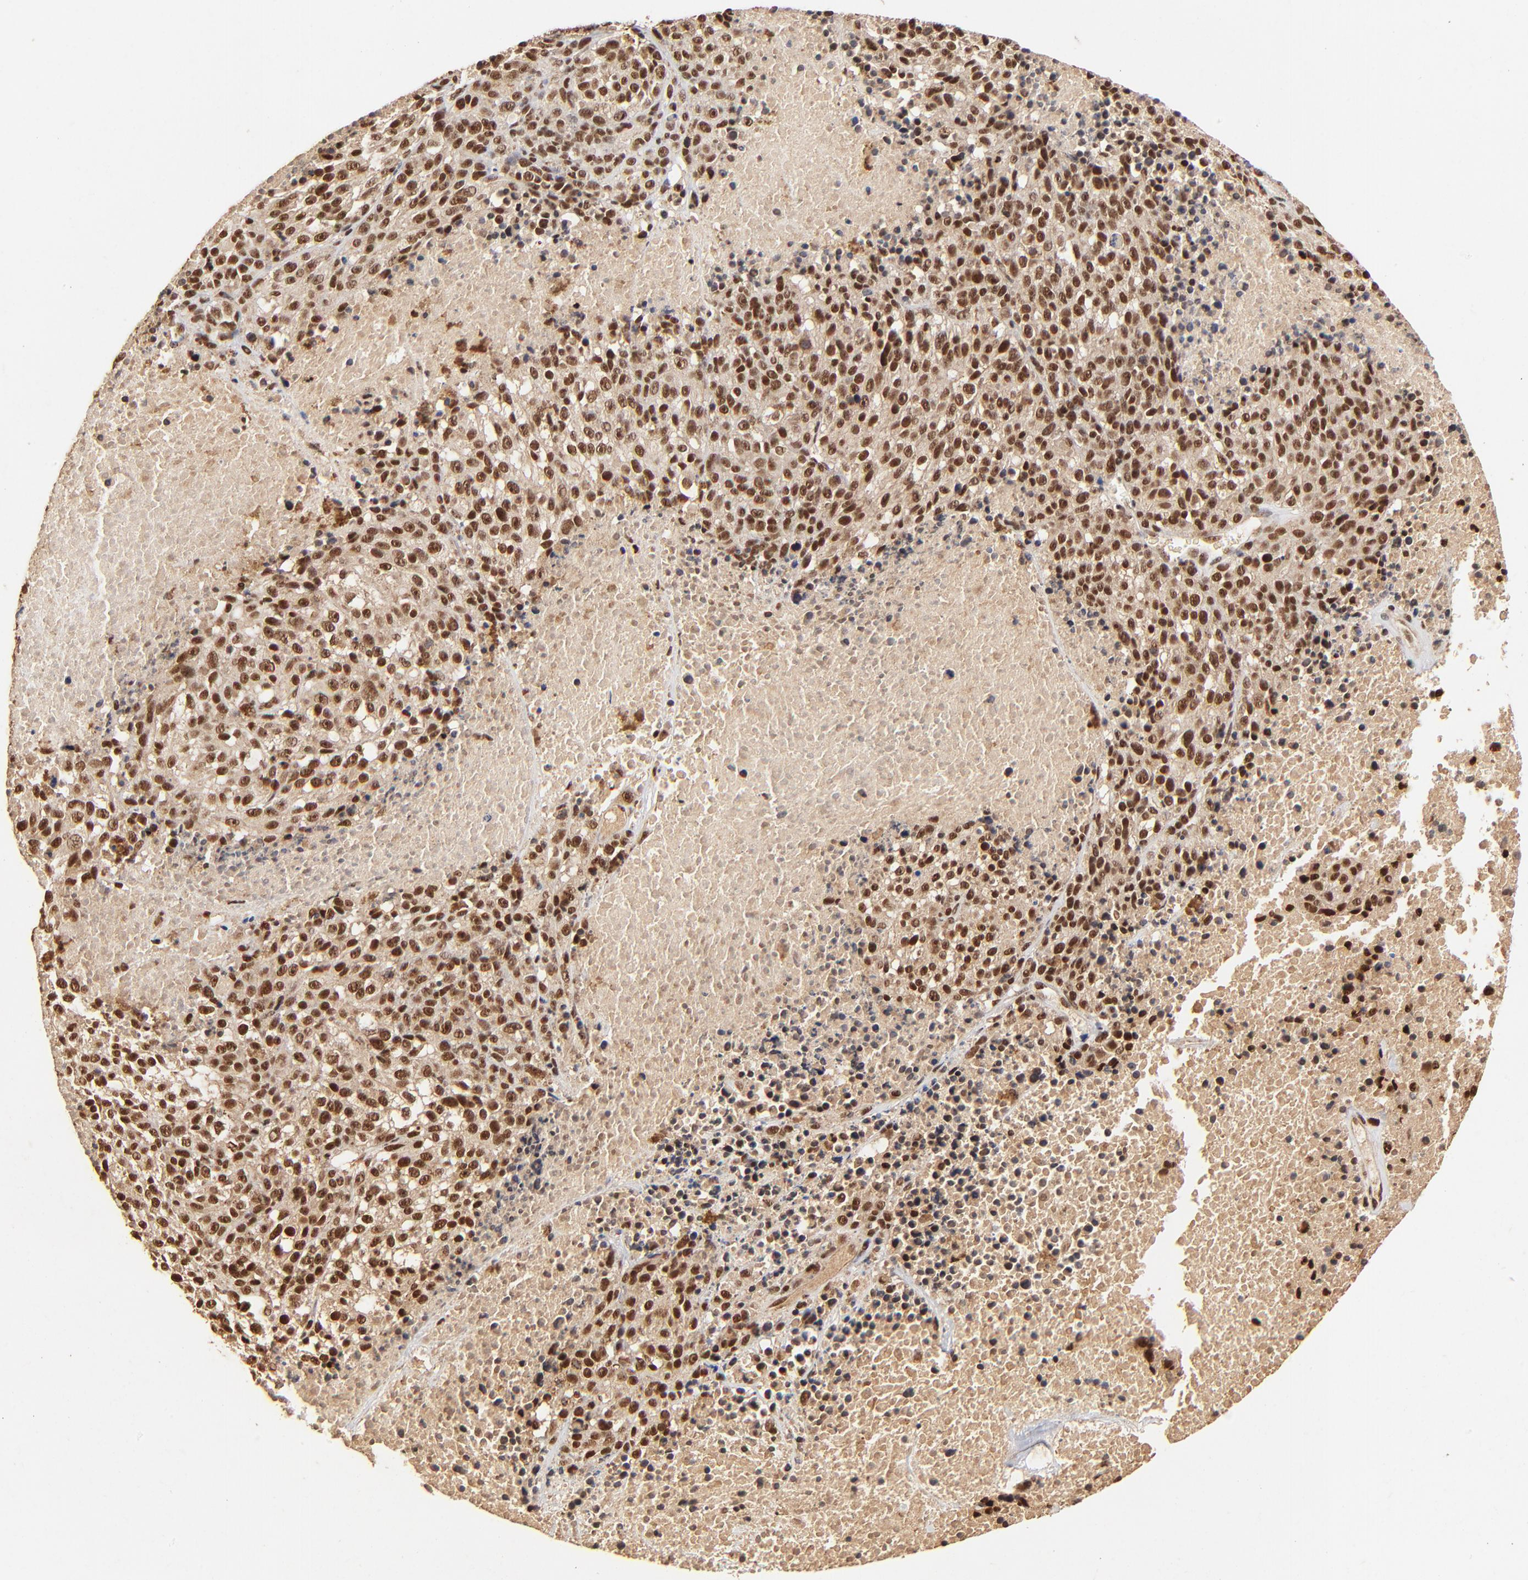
{"staining": {"intensity": "strong", "quantity": ">75%", "location": "cytoplasmic/membranous,nuclear"}, "tissue": "melanoma", "cell_type": "Tumor cells", "image_type": "cancer", "snomed": [{"axis": "morphology", "description": "Malignant melanoma, Metastatic site"}, {"axis": "topography", "description": "Cerebral cortex"}], "caption": "A high-resolution image shows IHC staining of melanoma, which displays strong cytoplasmic/membranous and nuclear positivity in about >75% of tumor cells.", "gene": "MED12", "patient": {"sex": "female", "age": 52}}